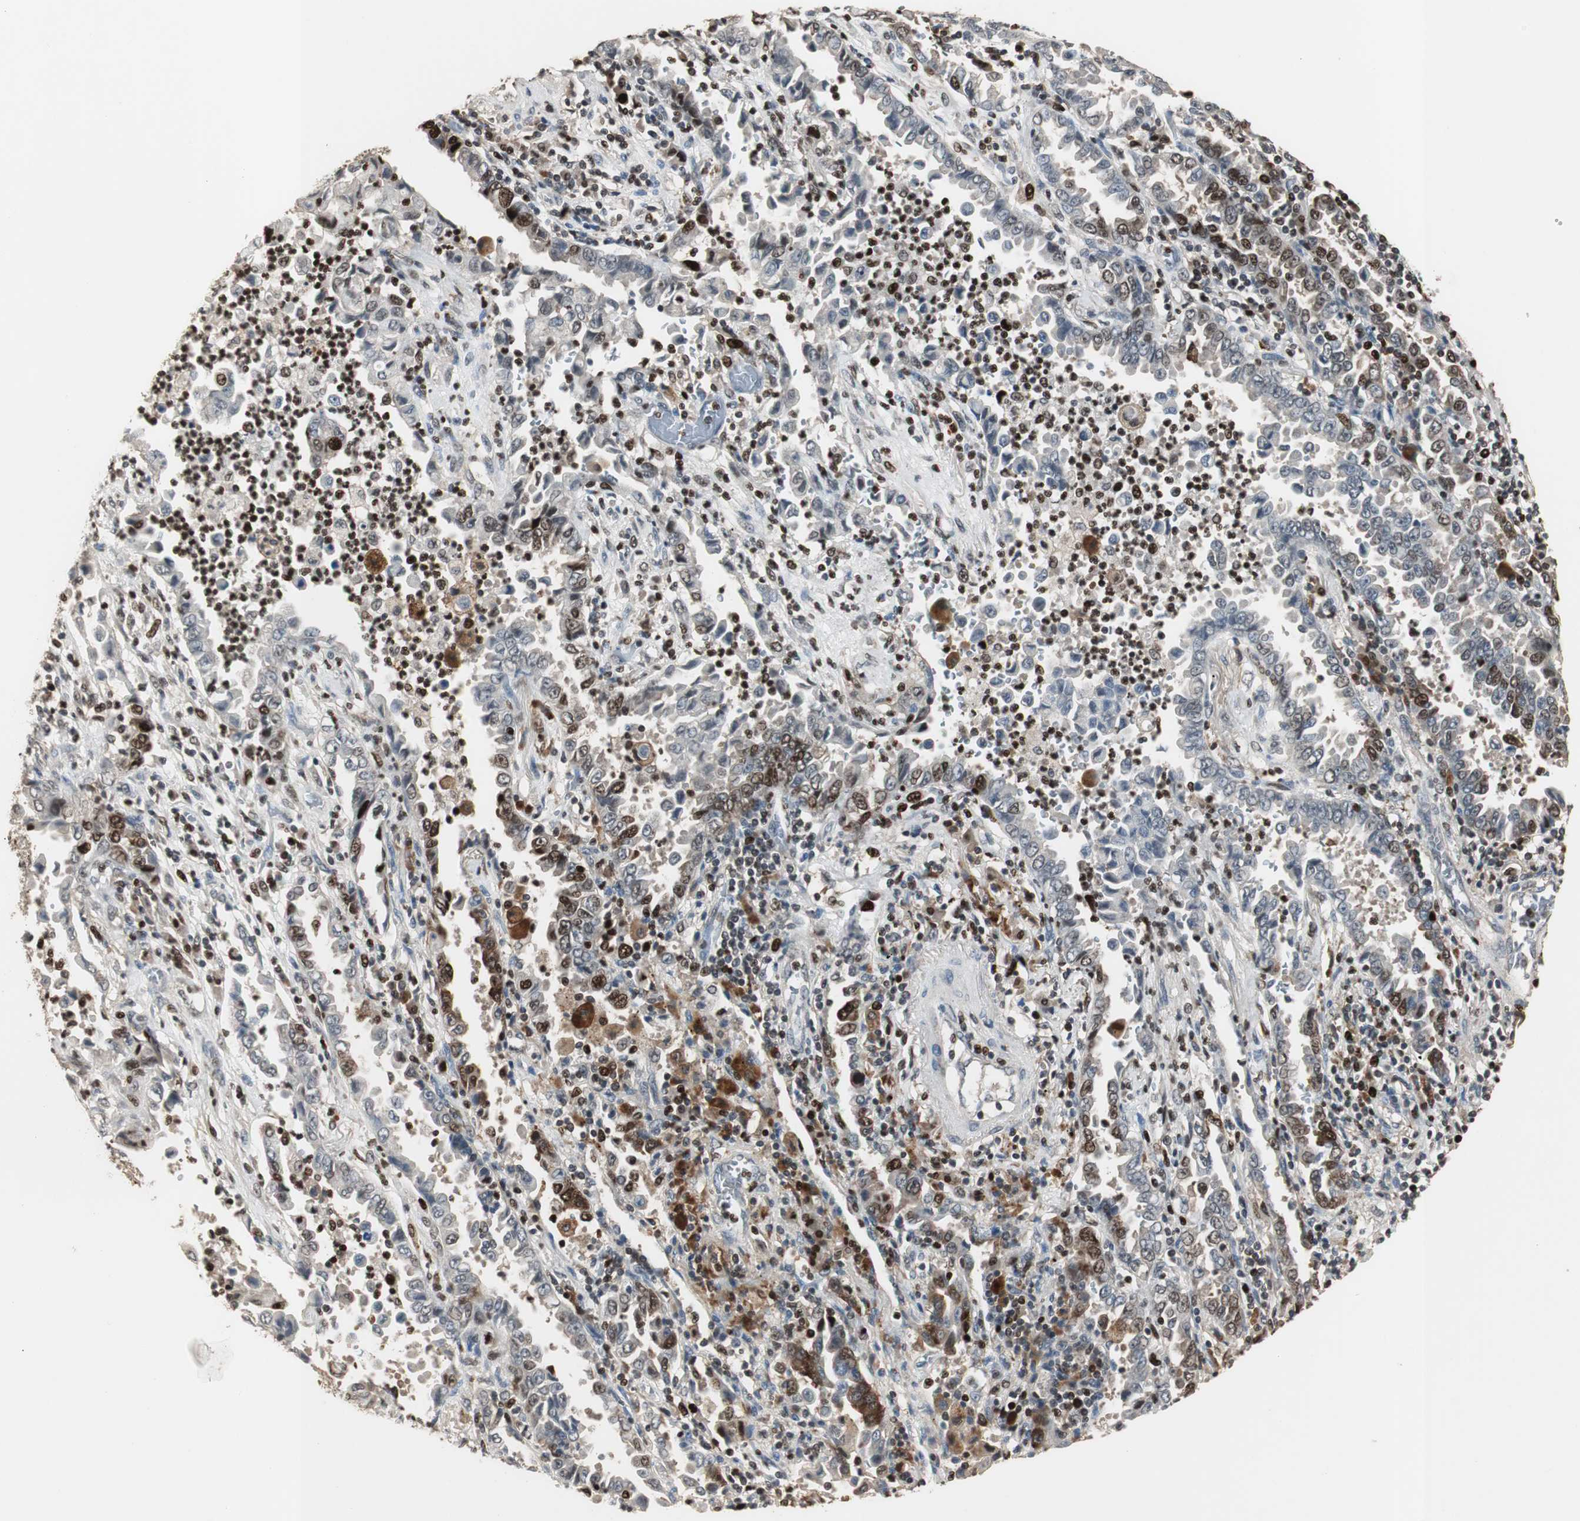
{"staining": {"intensity": "strong", "quantity": "<25%", "location": "nuclear"}, "tissue": "lung cancer", "cell_type": "Tumor cells", "image_type": "cancer", "snomed": [{"axis": "morphology", "description": "Normal tissue, NOS"}, {"axis": "morphology", "description": "Inflammation, NOS"}, {"axis": "morphology", "description": "Adenocarcinoma, NOS"}, {"axis": "topography", "description": "Lung"}], "caption": "Approximately <25% of tumor cells in adenocarcinoma (lung) reveal strong nuclear protein expression as visualized by brown immunohistochemical staining.", "gene": "FEN1", "patient": {"sex": "female", "age": 64}}